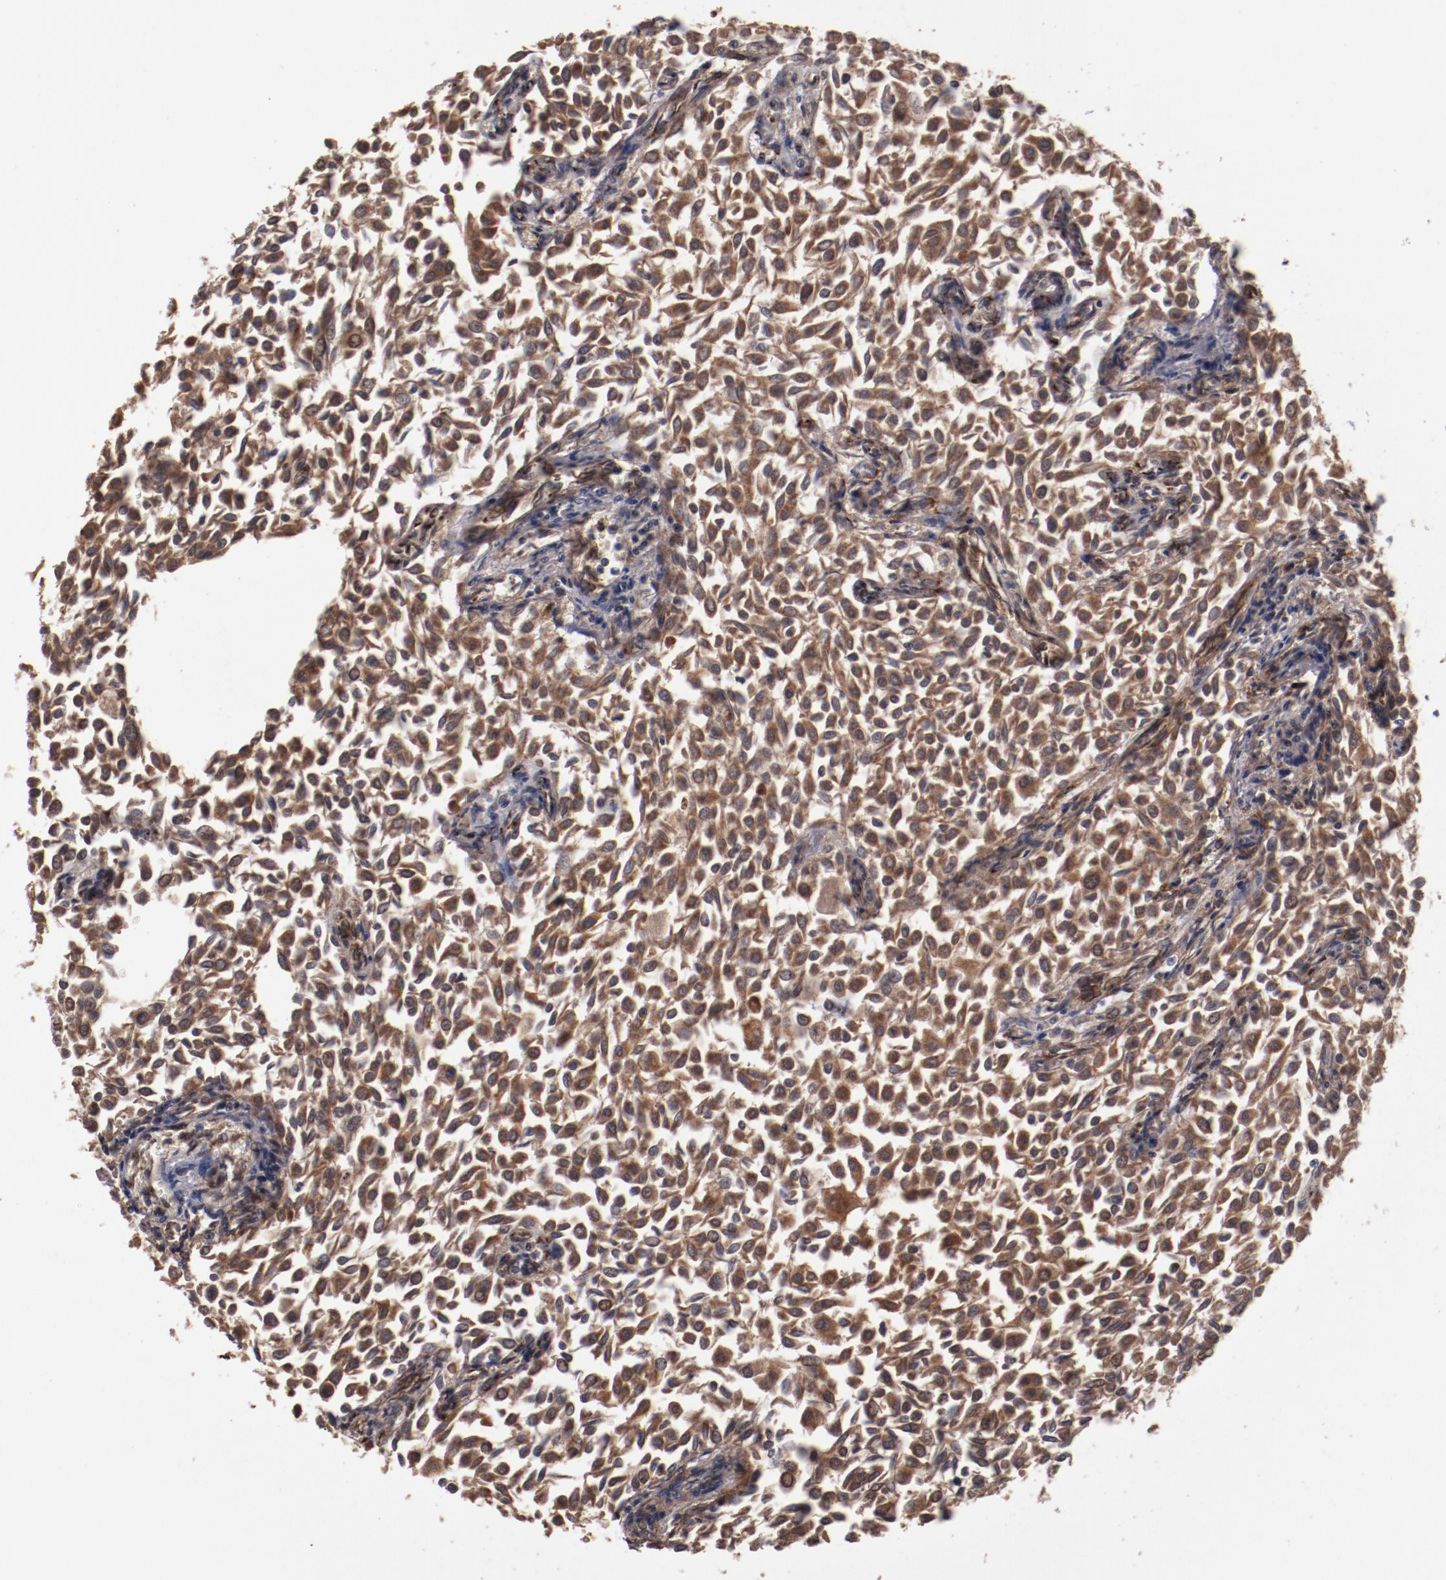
{"staining": {"intensity": "strong", "quantity": ">75%", "location": "cytoplasmic/membranous"}, "tissue": "urothelial cancer", "cell_type": "Tumor cells", "image_type": "cancer", "snomed": [{"axis": "morphology", "description": "Urothelial carcinoma, Low grade"}, {"axis": "topography", "description": "Urinary bladder"}], "caption": "Urothelial cancer stained with immunohistochemistry exhibits strong cytoplasmic/membranous expression in approximately >75% of tumor cells.", "gene": "DIPK2B", "patient": {"sex": "male", "age": 64}}